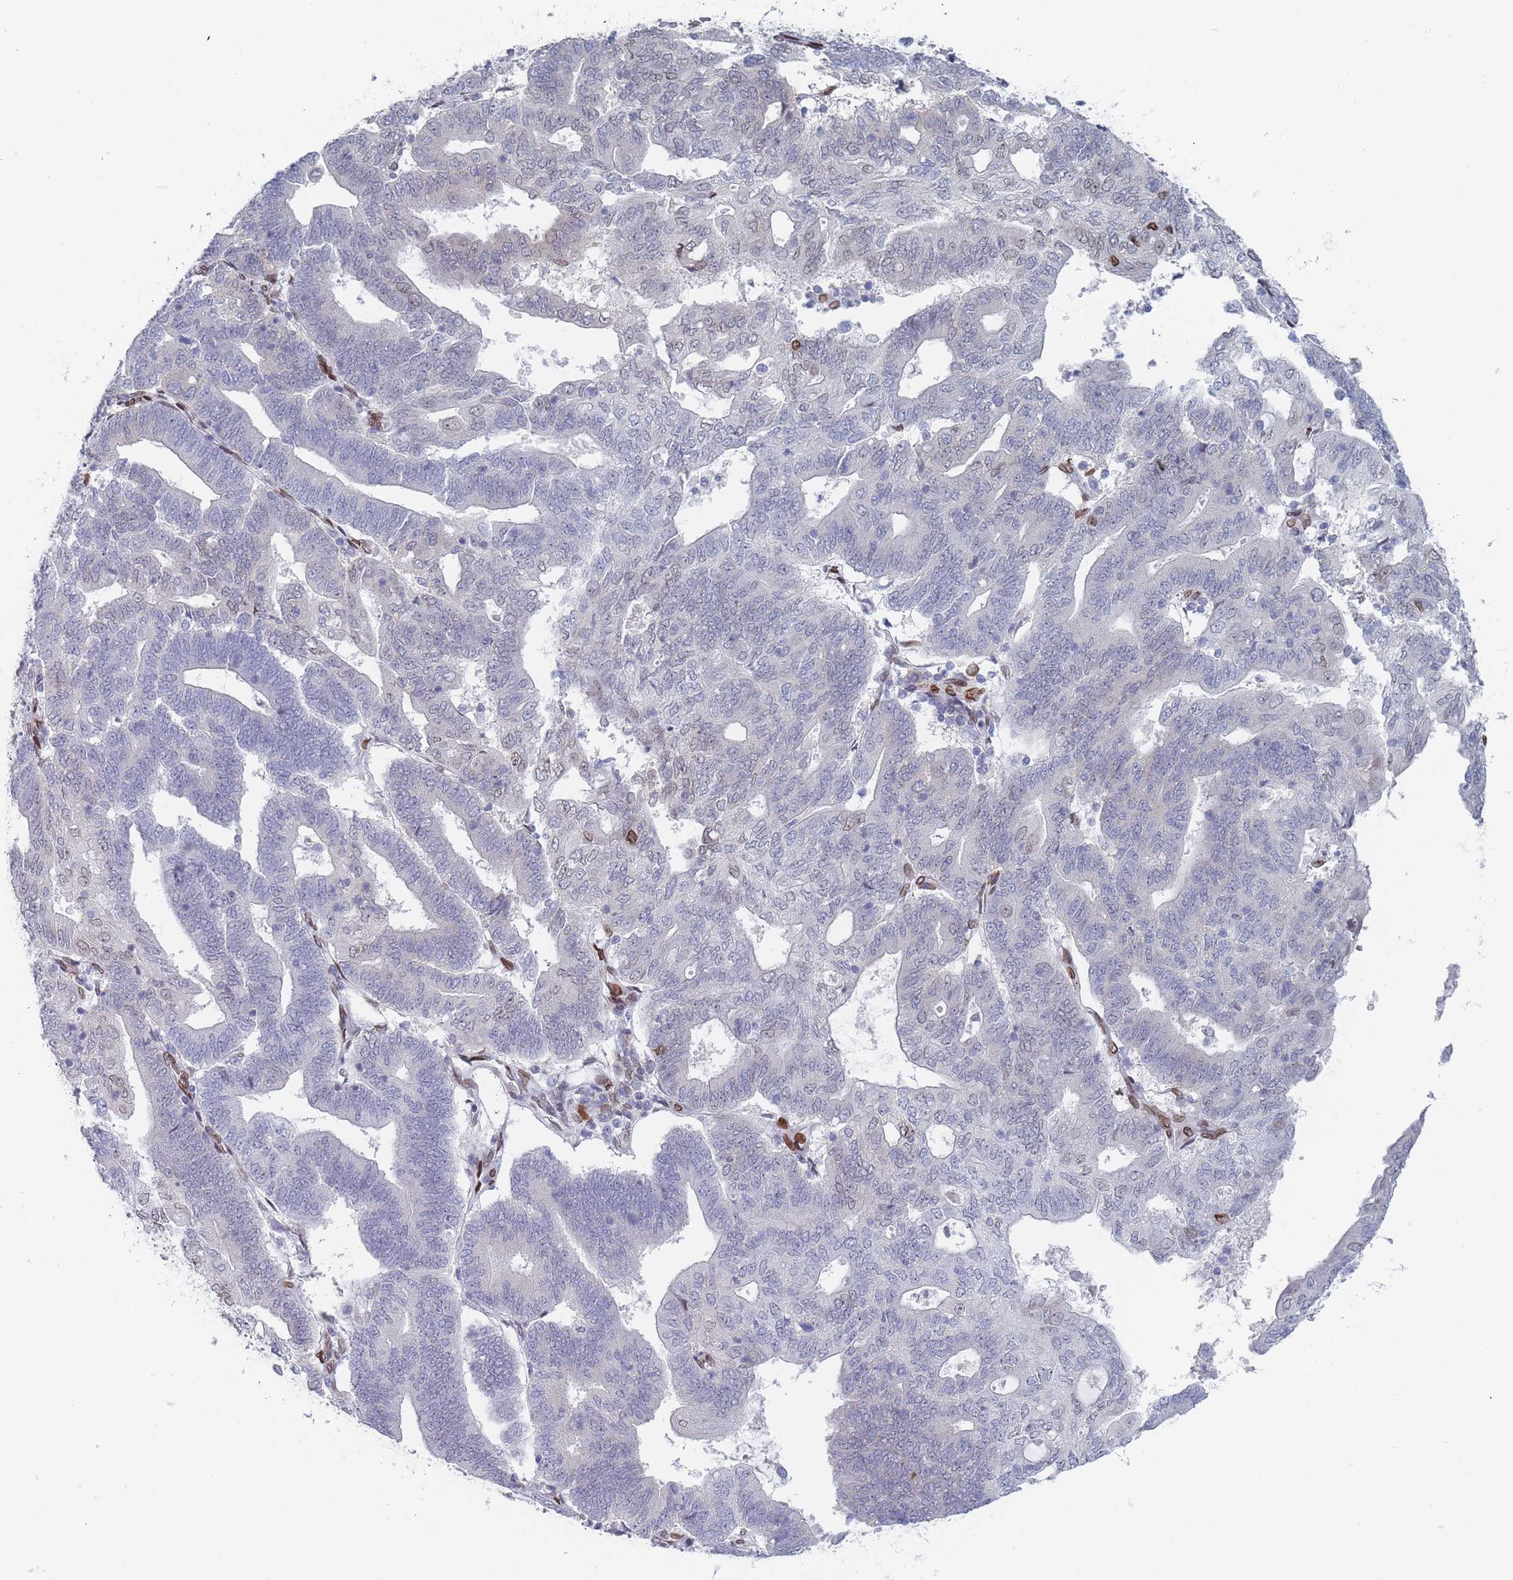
{"staining": {"intensity": "negative", "quantity": "none", "location": "none"}, "tissue": "endometrial cancer", "cell_type": "Tumor cells", "image_type": "cancer", "snomed": [{"axis": "morphology", "description": "Adenocarcinoma, NOS"}, {"axis": "topography", "description": "Endometrium"}], "caption": "The histopathology image shows no staining of tumor cells in endometrial cancer (adenocarcinoma). (DAB (3,3'-diaminobenzidine) IHC visualized using brightfield microscopy, high magnification).", "gene": "ZBTB1", "patient": {"sex": "female", "age": 70}}